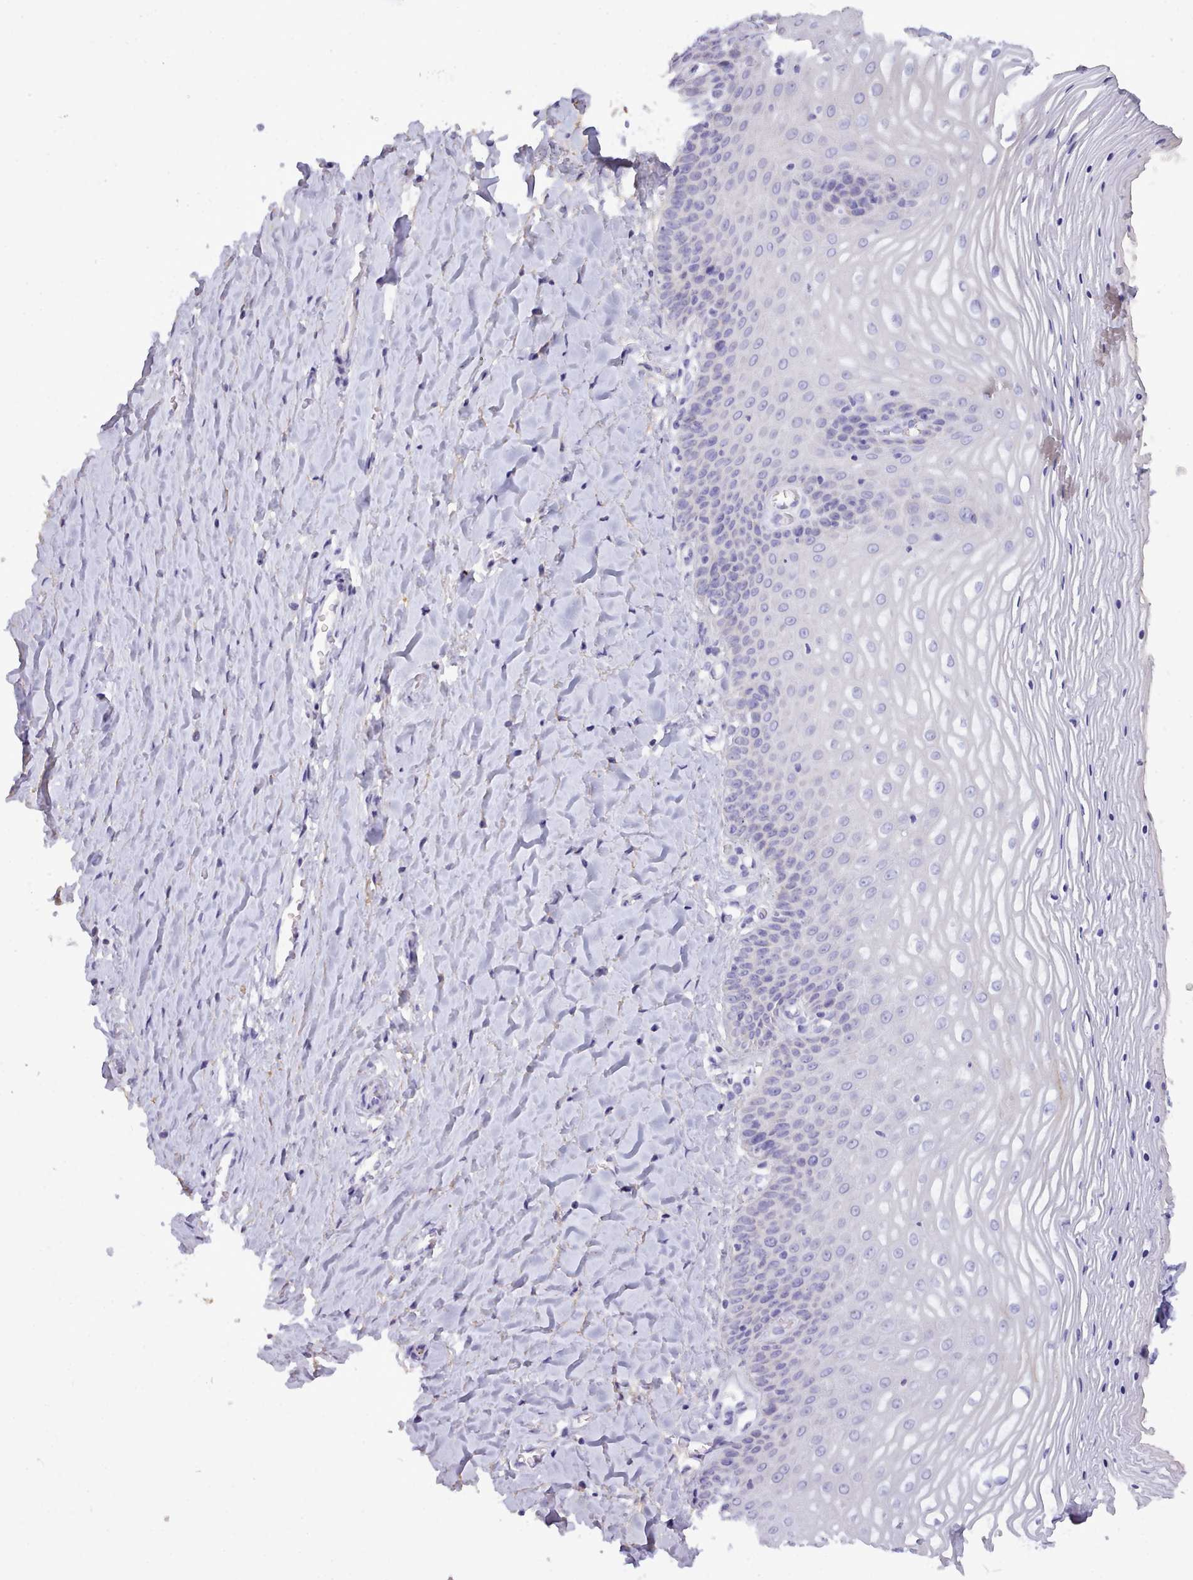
{"staining": {"intensity": "negative", "quantity": "none", "location": "none"}, "tissue": "vagina", "cell_type": "Squamous epithelial cells", "image_type": "normal", "snomed": [{"axis": "morphology", "description": "Normal tissue, NOS"}, {"axis": "topography", "description": "Vagina"}], "caption": "Immunohistochemical staining of benign vagina demonstrates no significant staining in squamous epithelial cells.", "gene": "CYP2A13", "patient": {"sex": "female", "age": 65}}